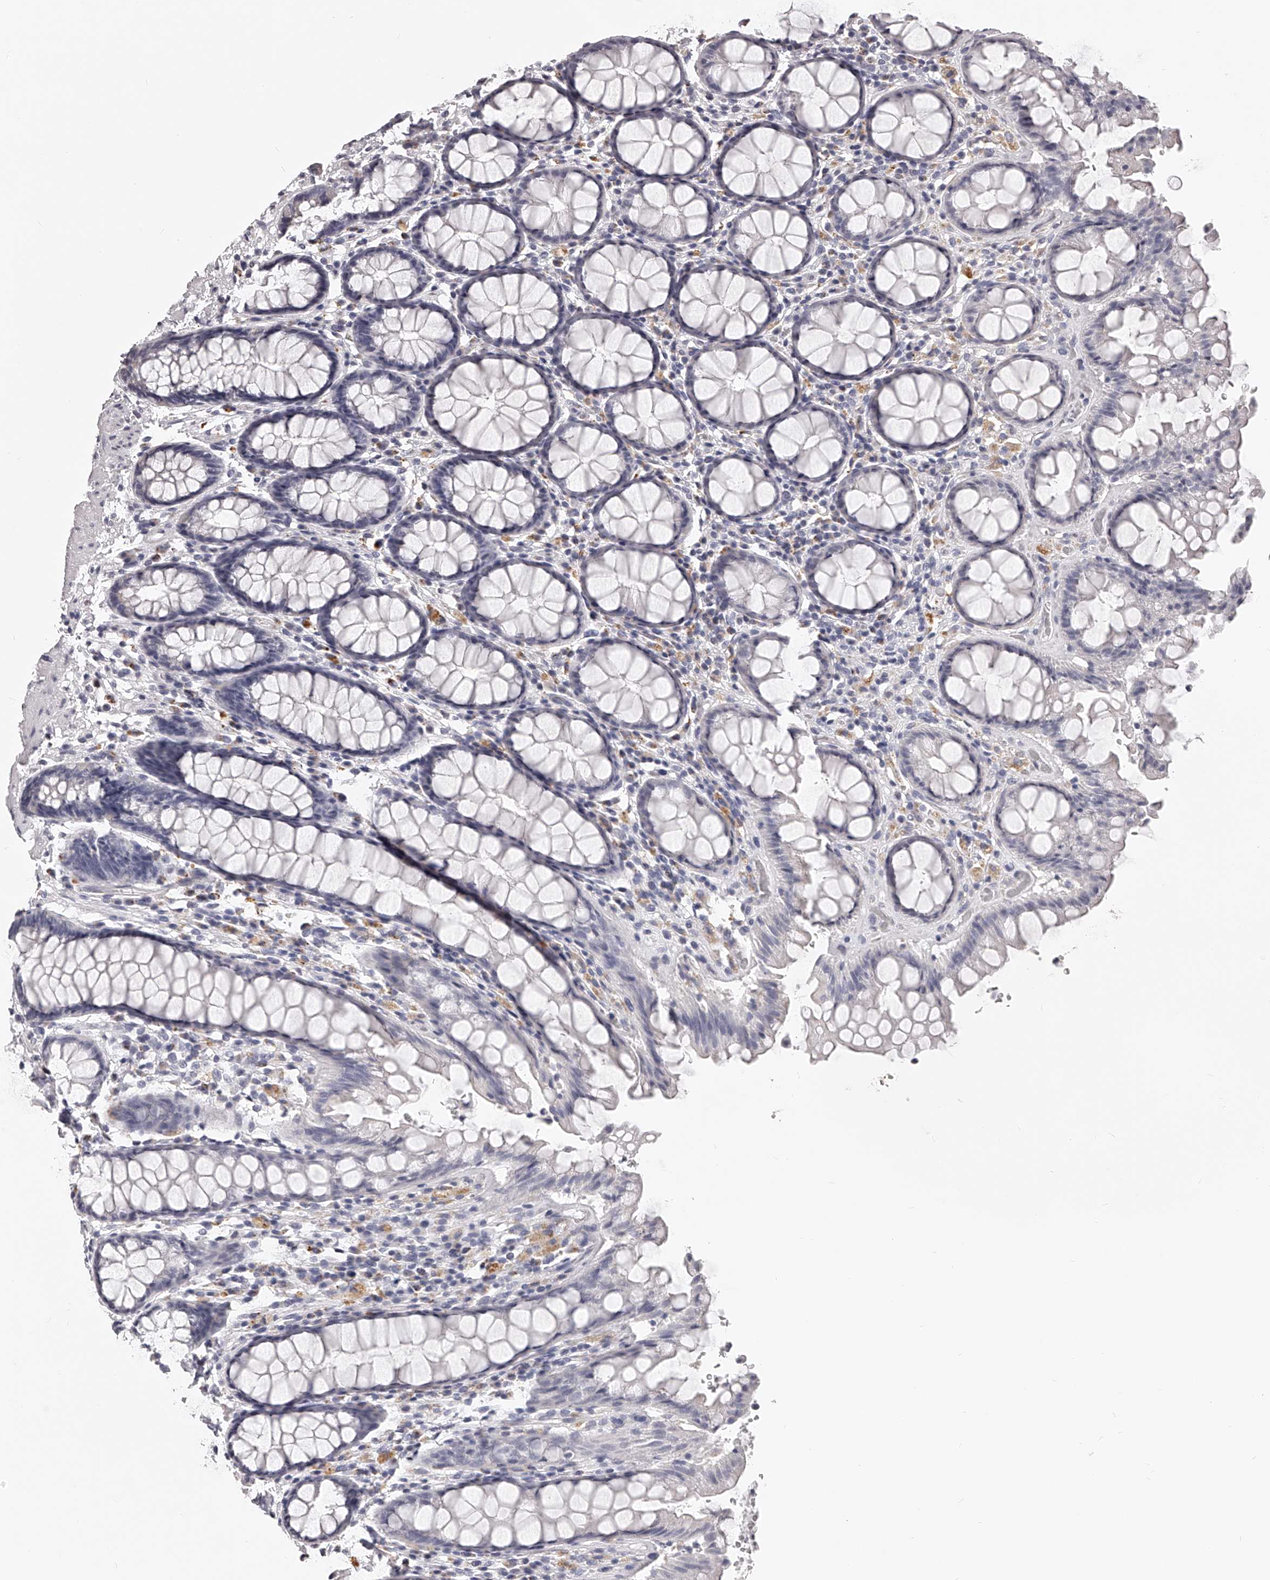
{"staining": {"intensity": "negative", "quantity": "none", "location": "none"}, "tissue": "rectum", "cell_type": "Glandular cells", "image_type": "normal", "snomed": [{"axis": "morphology", "description": "Normal tissue, NOS"}, {"axis": "topography", "description": "Rectum"}], "caption": "High magnification brightfield microscopy of normal rectum stained with DAB (brown) and counterstained with hematoxylin (blue): glandular cells show no significant staining. (DAB (3,3'-diaminobenzidine) immunohistochemistry with hematoxylin counter stain).", "gene": "DMRT1", "patient": {"sex": "male", "age": 64}}